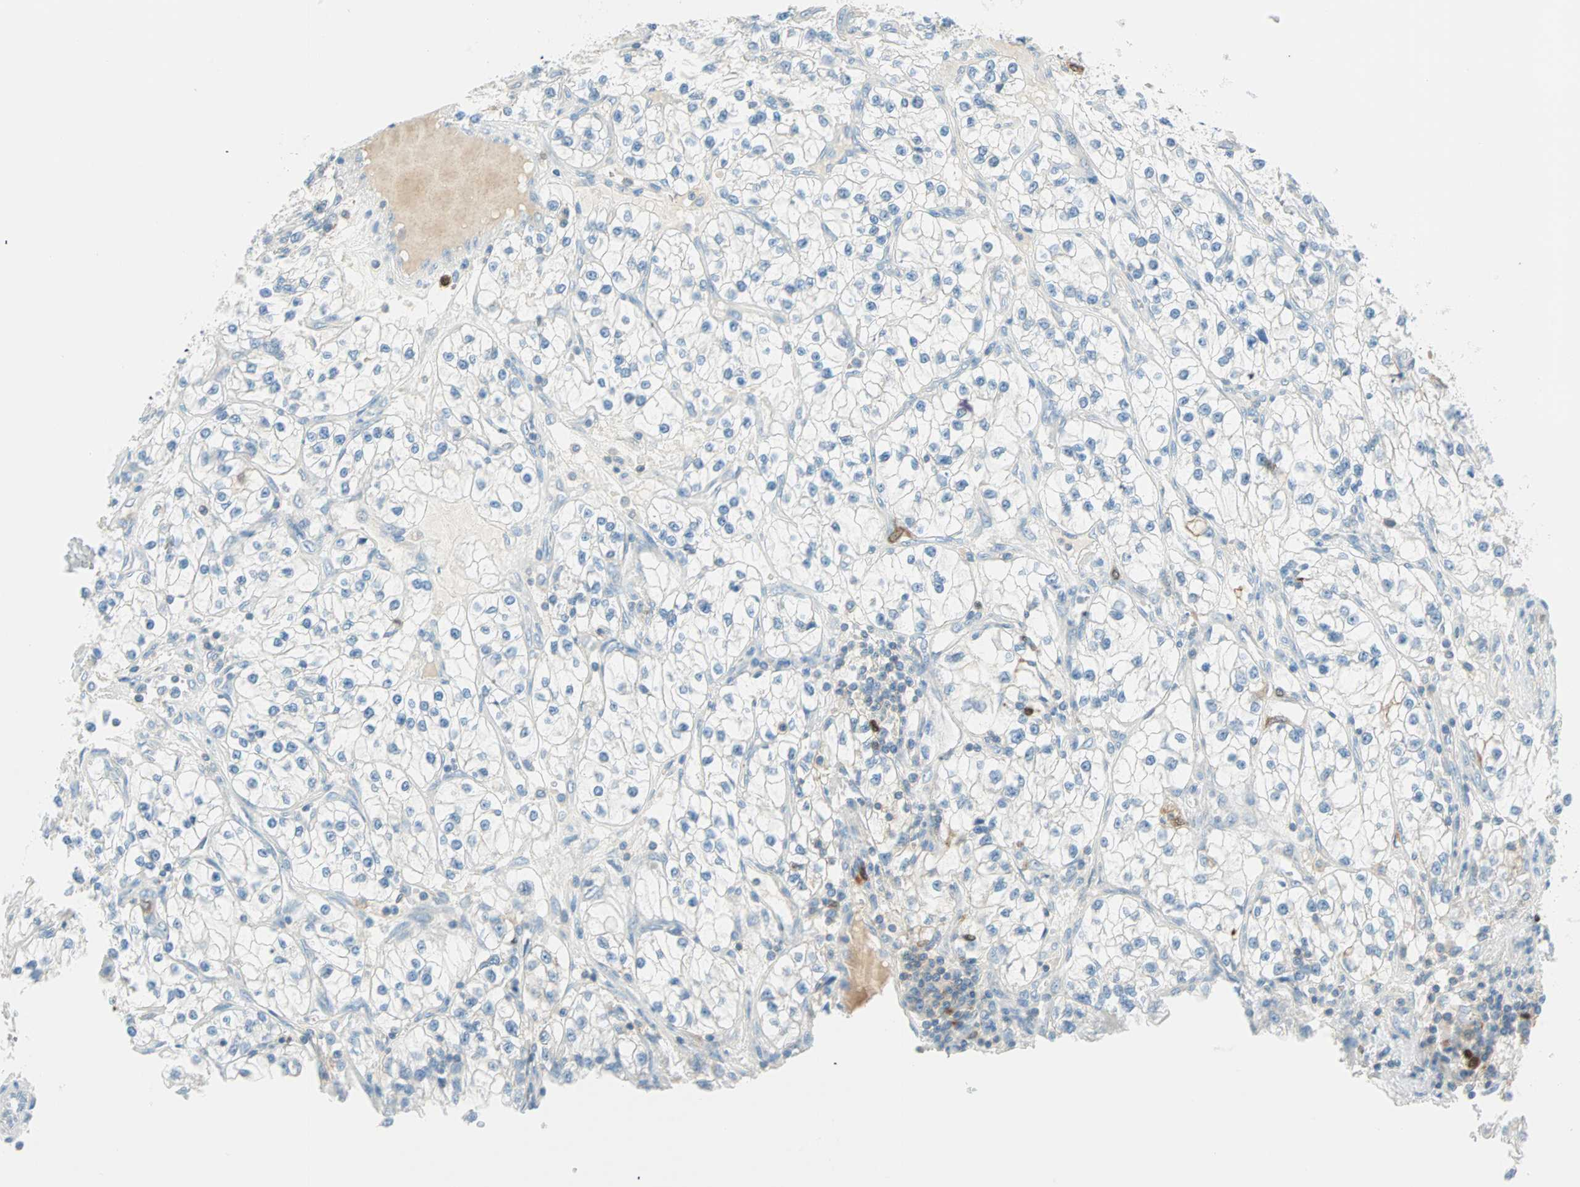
{"staining": {"intensity": "negative", "quantity": "none", "location": "none"}, "tissue": "renal cancer", "cell_type": "Tumor cells", "image_type": "cancer", "snomed": [{"axis": "morphology", "description": "Adenocarcinoma, NOS"}, {"axis": "topography", "description": "Kidney"}], "caption": "Immunohistochemistry image of human renal cancer (adenocarcinoma) stained for a protein (brown), which shows no positivity in tumor cells. (DAB (3,3'-diaminobenzidine) immunohistochemistry visualized using brightfield microscopy, high magnification).", "gene": "PTTG1", "patient": {"sex": "female", "age": 57}}